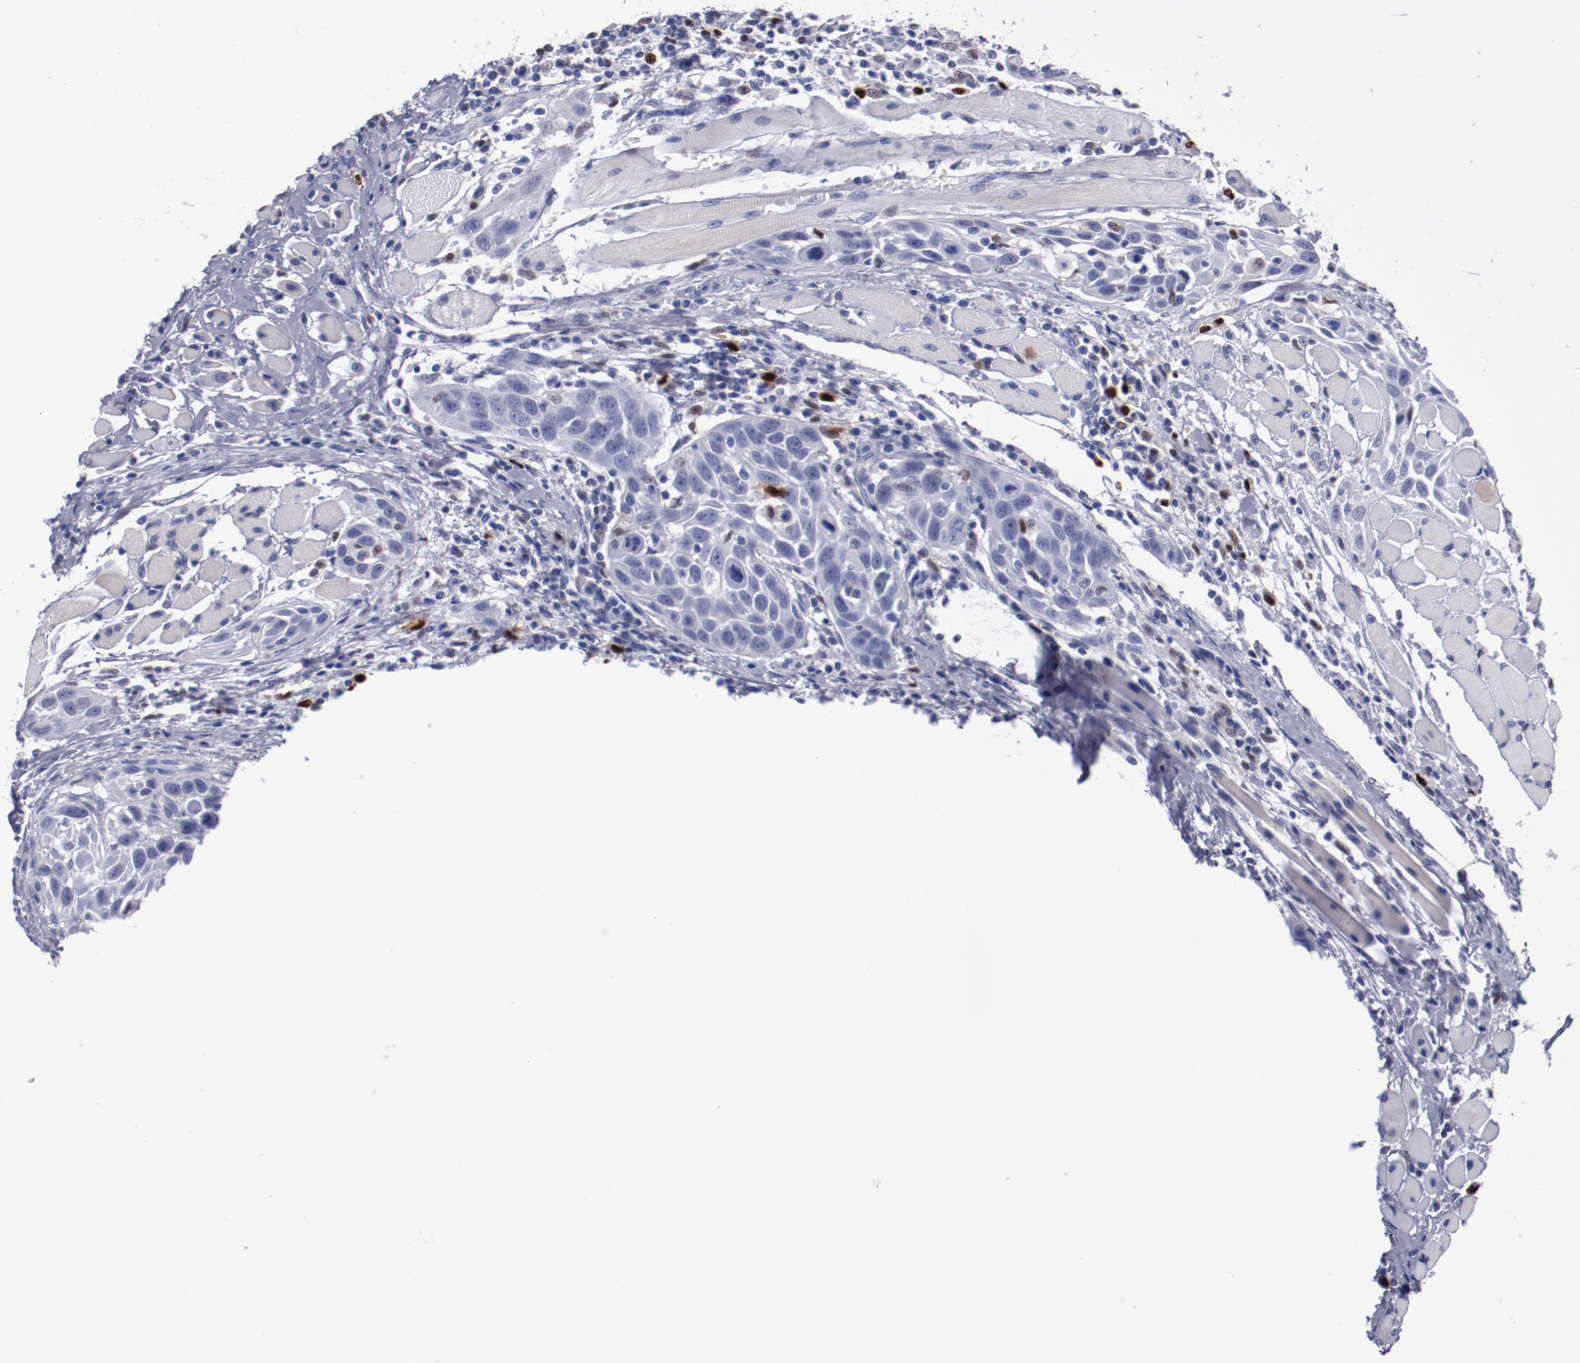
{"staining": {"intensity": "negative", "quantity": "none", "location": "none"}, "tissue": "head and neck cancer", "cell_type": "Tumor cells", "image_type": "cancer", "snomed": [{"axis": "morphology", "description": "Squamous cell carcinoma, NOS"}, {"axis": "topography", "description": "Oral tissue"}, {"axis": "topography", "description": "Head-Neck"}], "caption": "An immunohistochemistry (IHC) micrograph of head and neck squamous cell carcinoma is shown. There is no staining in tumor cells of head and neck squamous cell carcinoma.", "gene": "IRF8", "patient": {"sex": "female", "age": 50}}